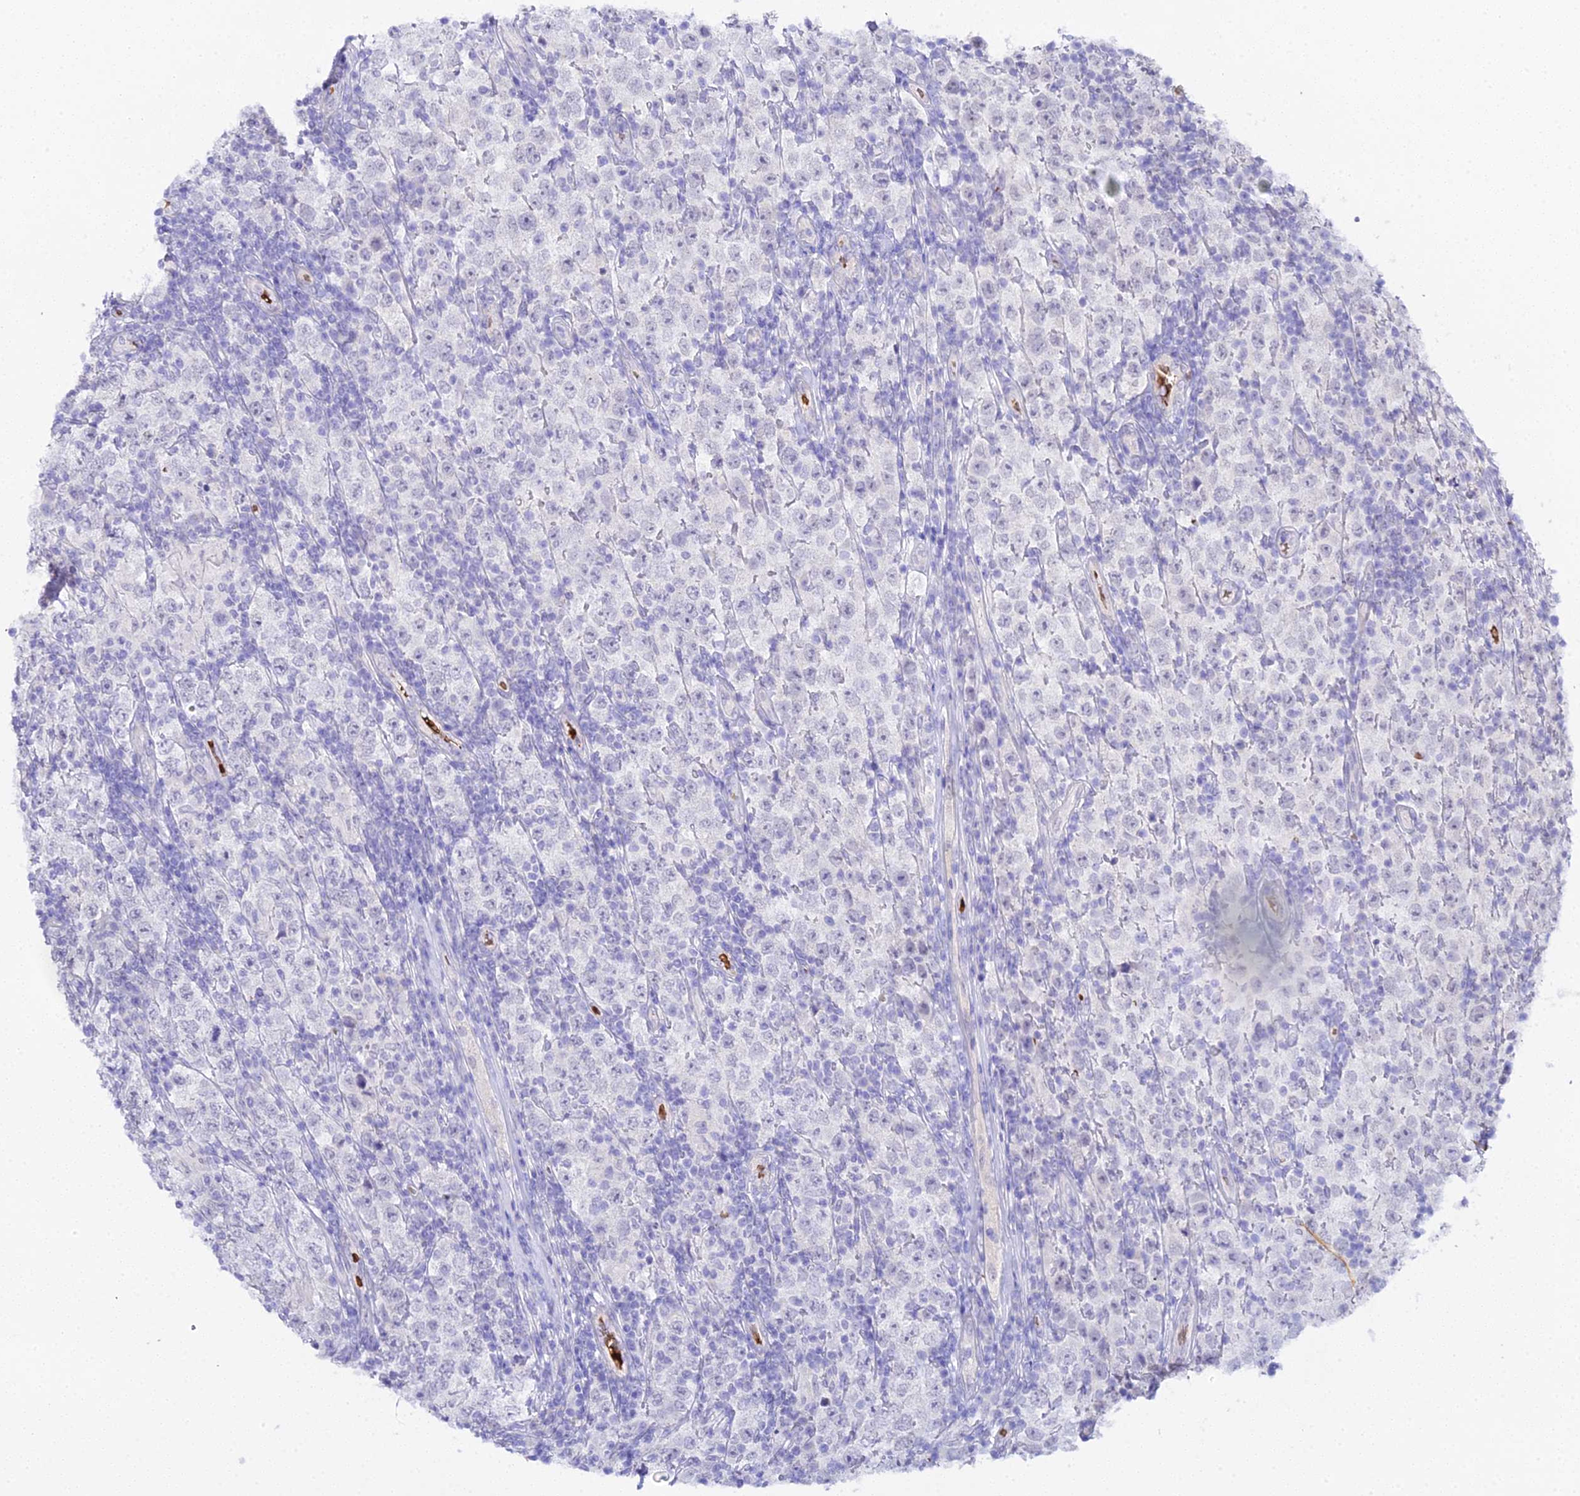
{"staining": {"intensity": "negative", "quantity": "none", "location": "none"}, "tissue": "testis cancer", "cell_type": "Tumor cells", "image_type": "cancer", "snomed": [{"axis": "morphology", "description": "Normal tissue, NOS"}, {"axis": "morphology", "description": "Urothelial carcinoma, High grade"}, {"axis": "morphology", "description": "Seminoma, NOS"}, {"axis": "morphology", "description": "Carcinoma, Embryonal, NOS"}, {"axis": "topography", "description": "Urinary bladder"}, {"axis": "topography", "description": "Testis"}], "caption": "DAB immunohistochemical staining of human urothelial carcinoma (high-grade) (testis) demonstrates no significant expression in tumor cells.", "gene": "CFAP45", "patient": {"sex": "male", "age": 41}}